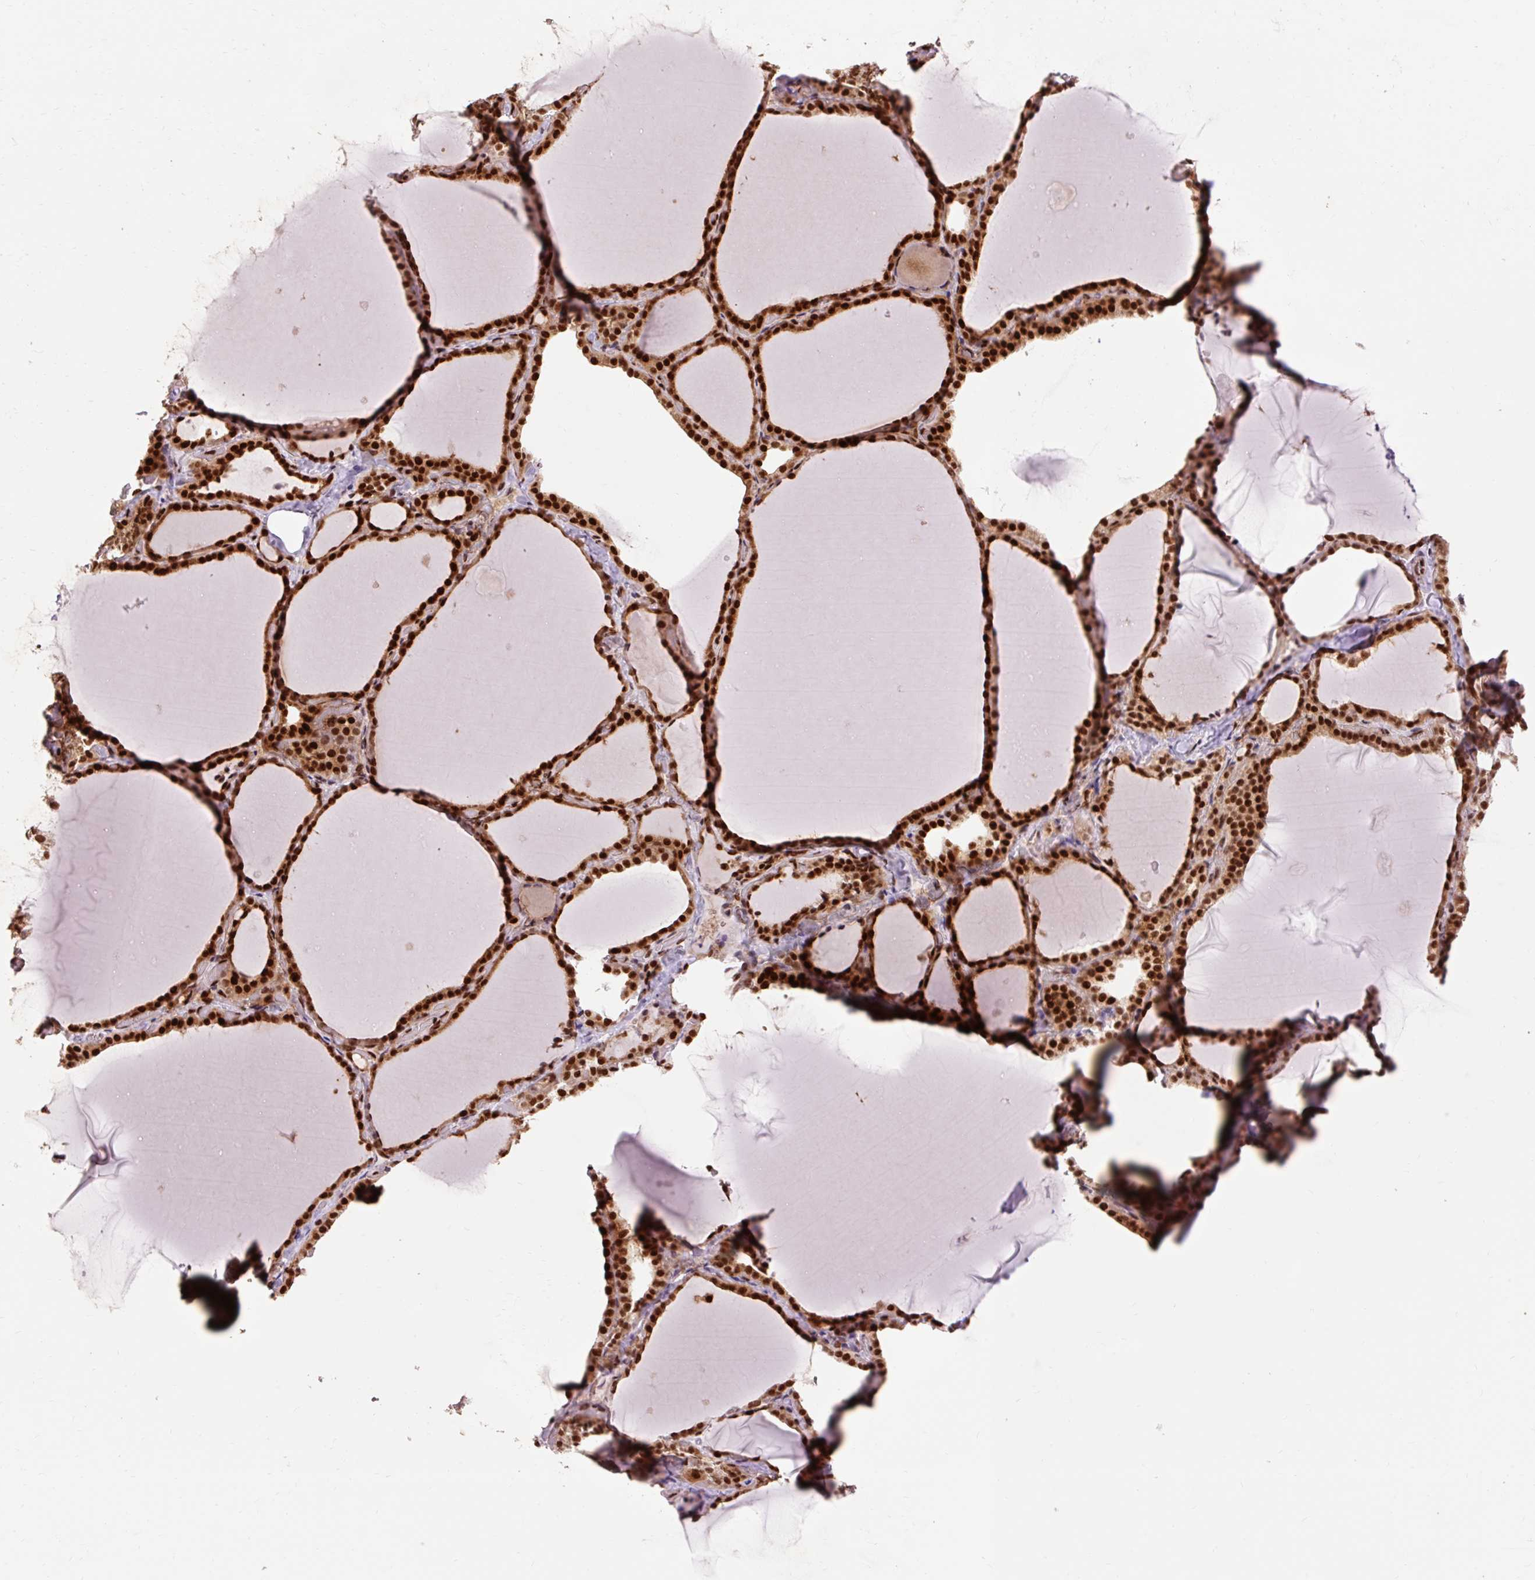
{"staining": {"intensity": "strong", "quantity": ">75%", "location": "nuclear"}, "tissue": "thyroid gland", "cell_type": "Glandular cells", "image_type": "normal", "snomed": [{"axis": "morphology", "description": "Normal tissue, NOS"}, {"axis": "topography", "description": "Thyroid gland"}], "caption": "The micrograph demonstrates immunohistochemical staining of unremarkable thyroid gland. There is strong nuclear positivity is identified in approximately >75% of glandular cells.", "gene": "MECOM", "patient": {"sex": "female", "age": 22}}